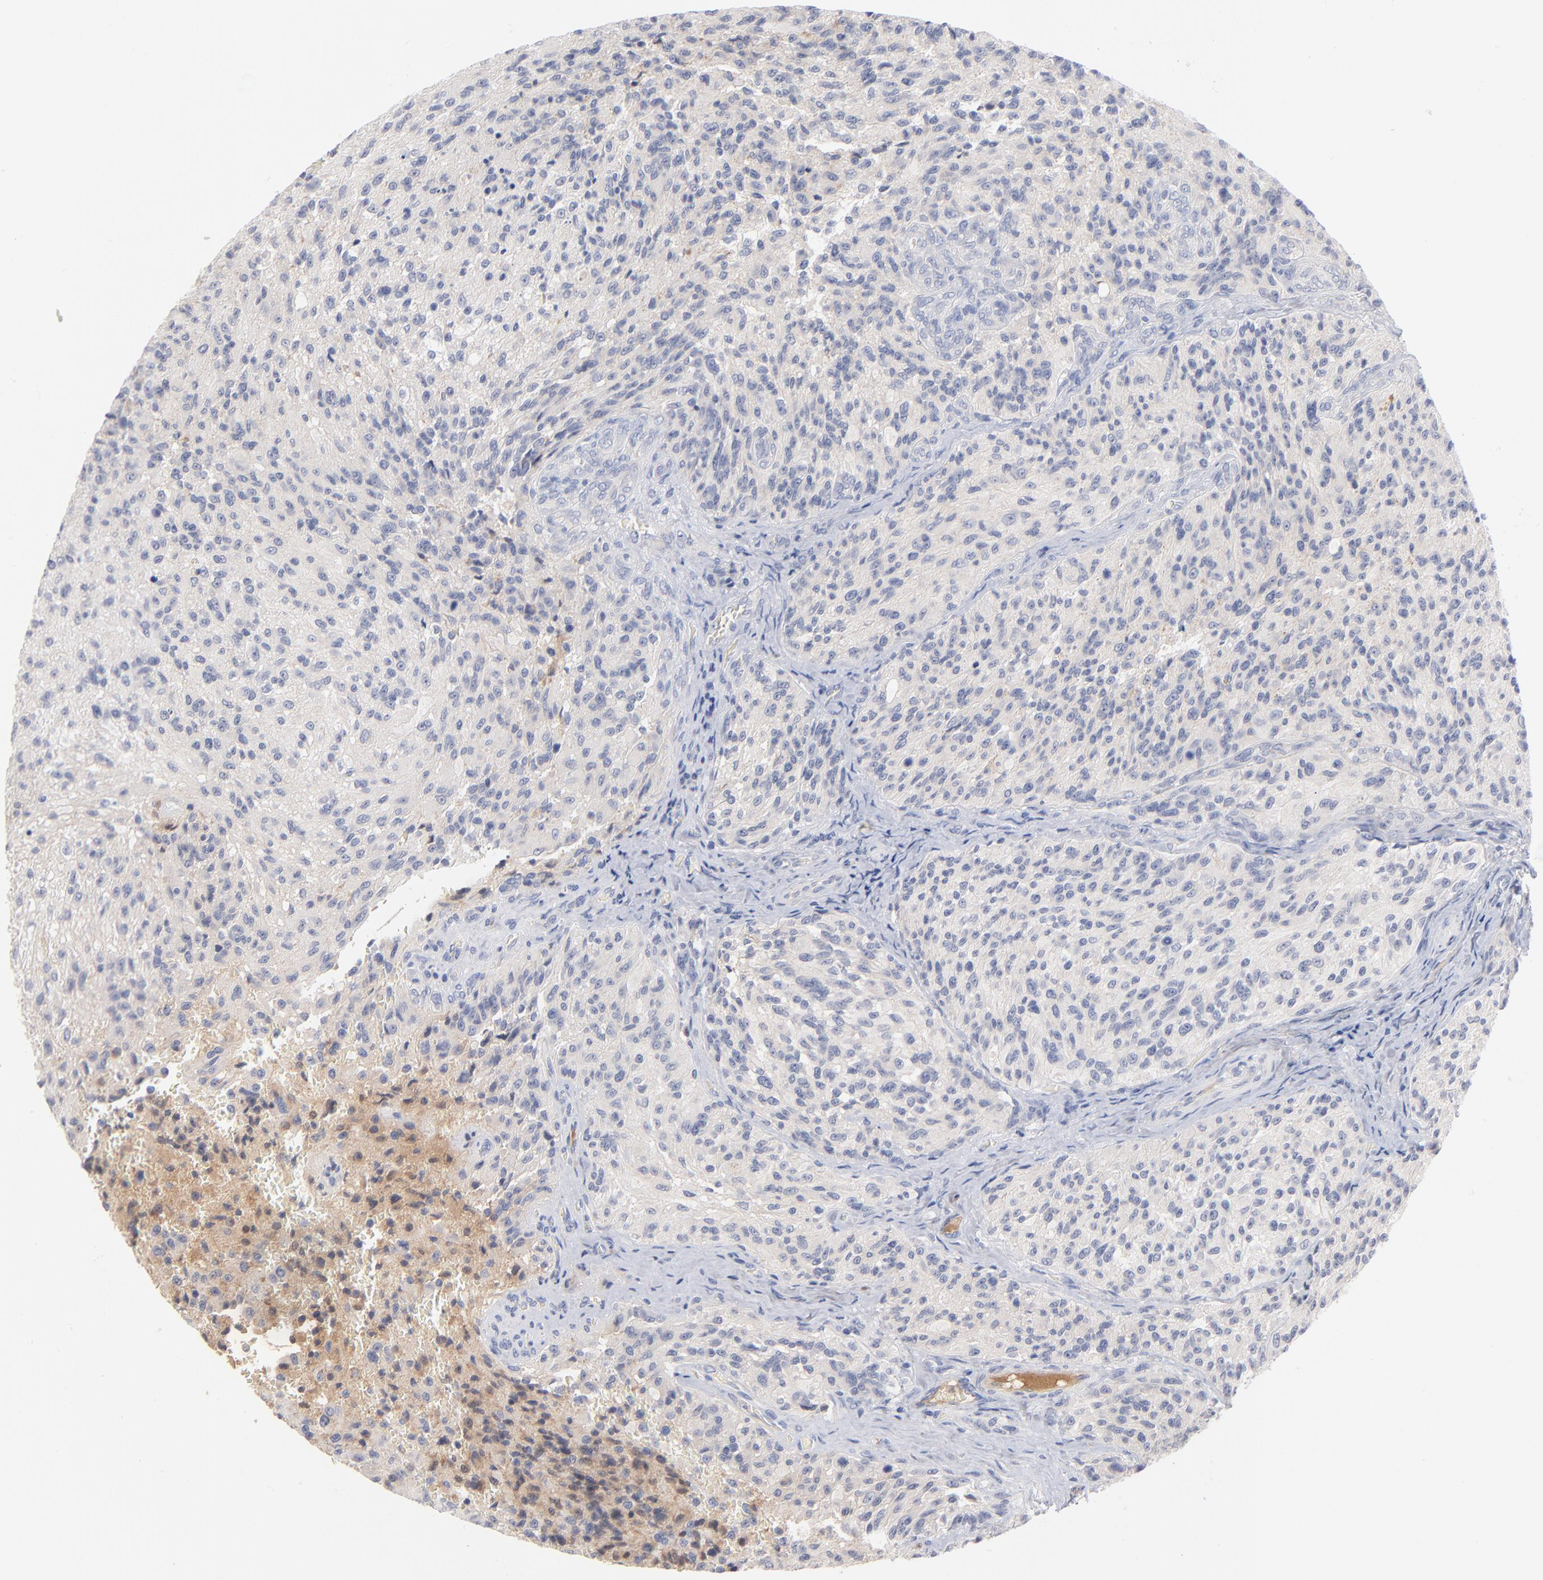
{"staining": {"intensity": "negative", "quantity": "none", "location": "none"}, "tissue": "glioma", "cell_type": "Tumor cells", "image_type": "cancer", "snomed": [{"axis": "morphology", "description": "Normal tissue, NOS"}, {"axis": "morphology", "description": "Glioma, malignant, High grade"}, {"axis": "topography", "description": "Cerebral cortex"}], "caption": "Protein analysis of malignant high-grade glioma demonstrates no significant staining in tumor cells.", "gene": "F12", "patient": {"sex": "male", "age": 56}}